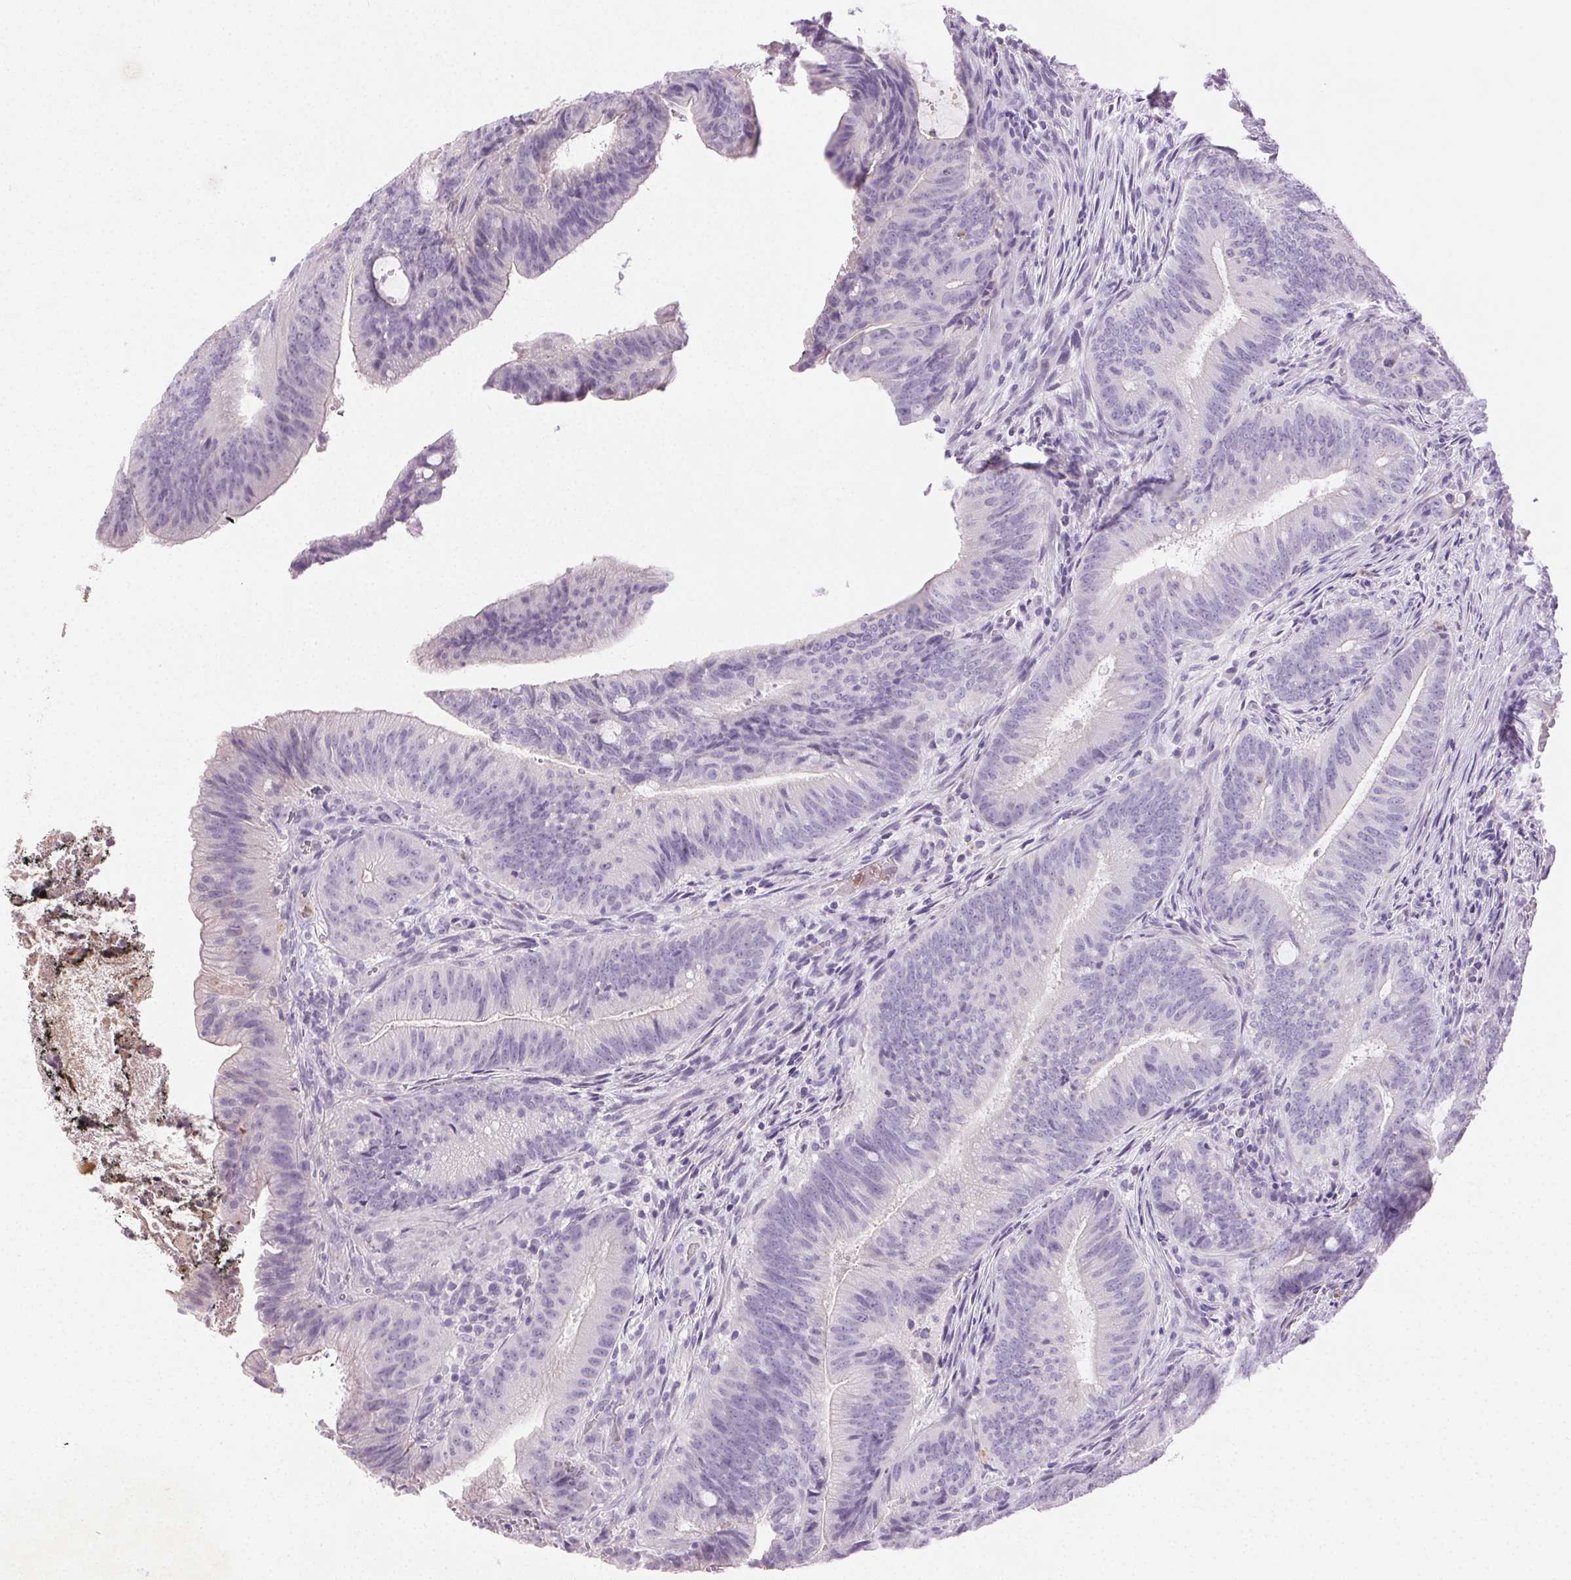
{"staining": {"intensity": "negative", "quantity": "none", "location": "none"}, "tissue": "colorectal cancer", "cell_type": "Tumor cells", "image_type": "cancer", "snomed": [{"axis": "morphology", "description": "Adenocarcinoma, NOS"}, {"axis": "topography", "description": "Colon"}], "caption": "Colorectal cancer (adenocarcinoma) was stained to show a protein in brown. There is no significant positivity in tumor cells. Nuclei are stained in blue.", "gene": "EMX2", "patient": {"sex": "female", "age": 43}}